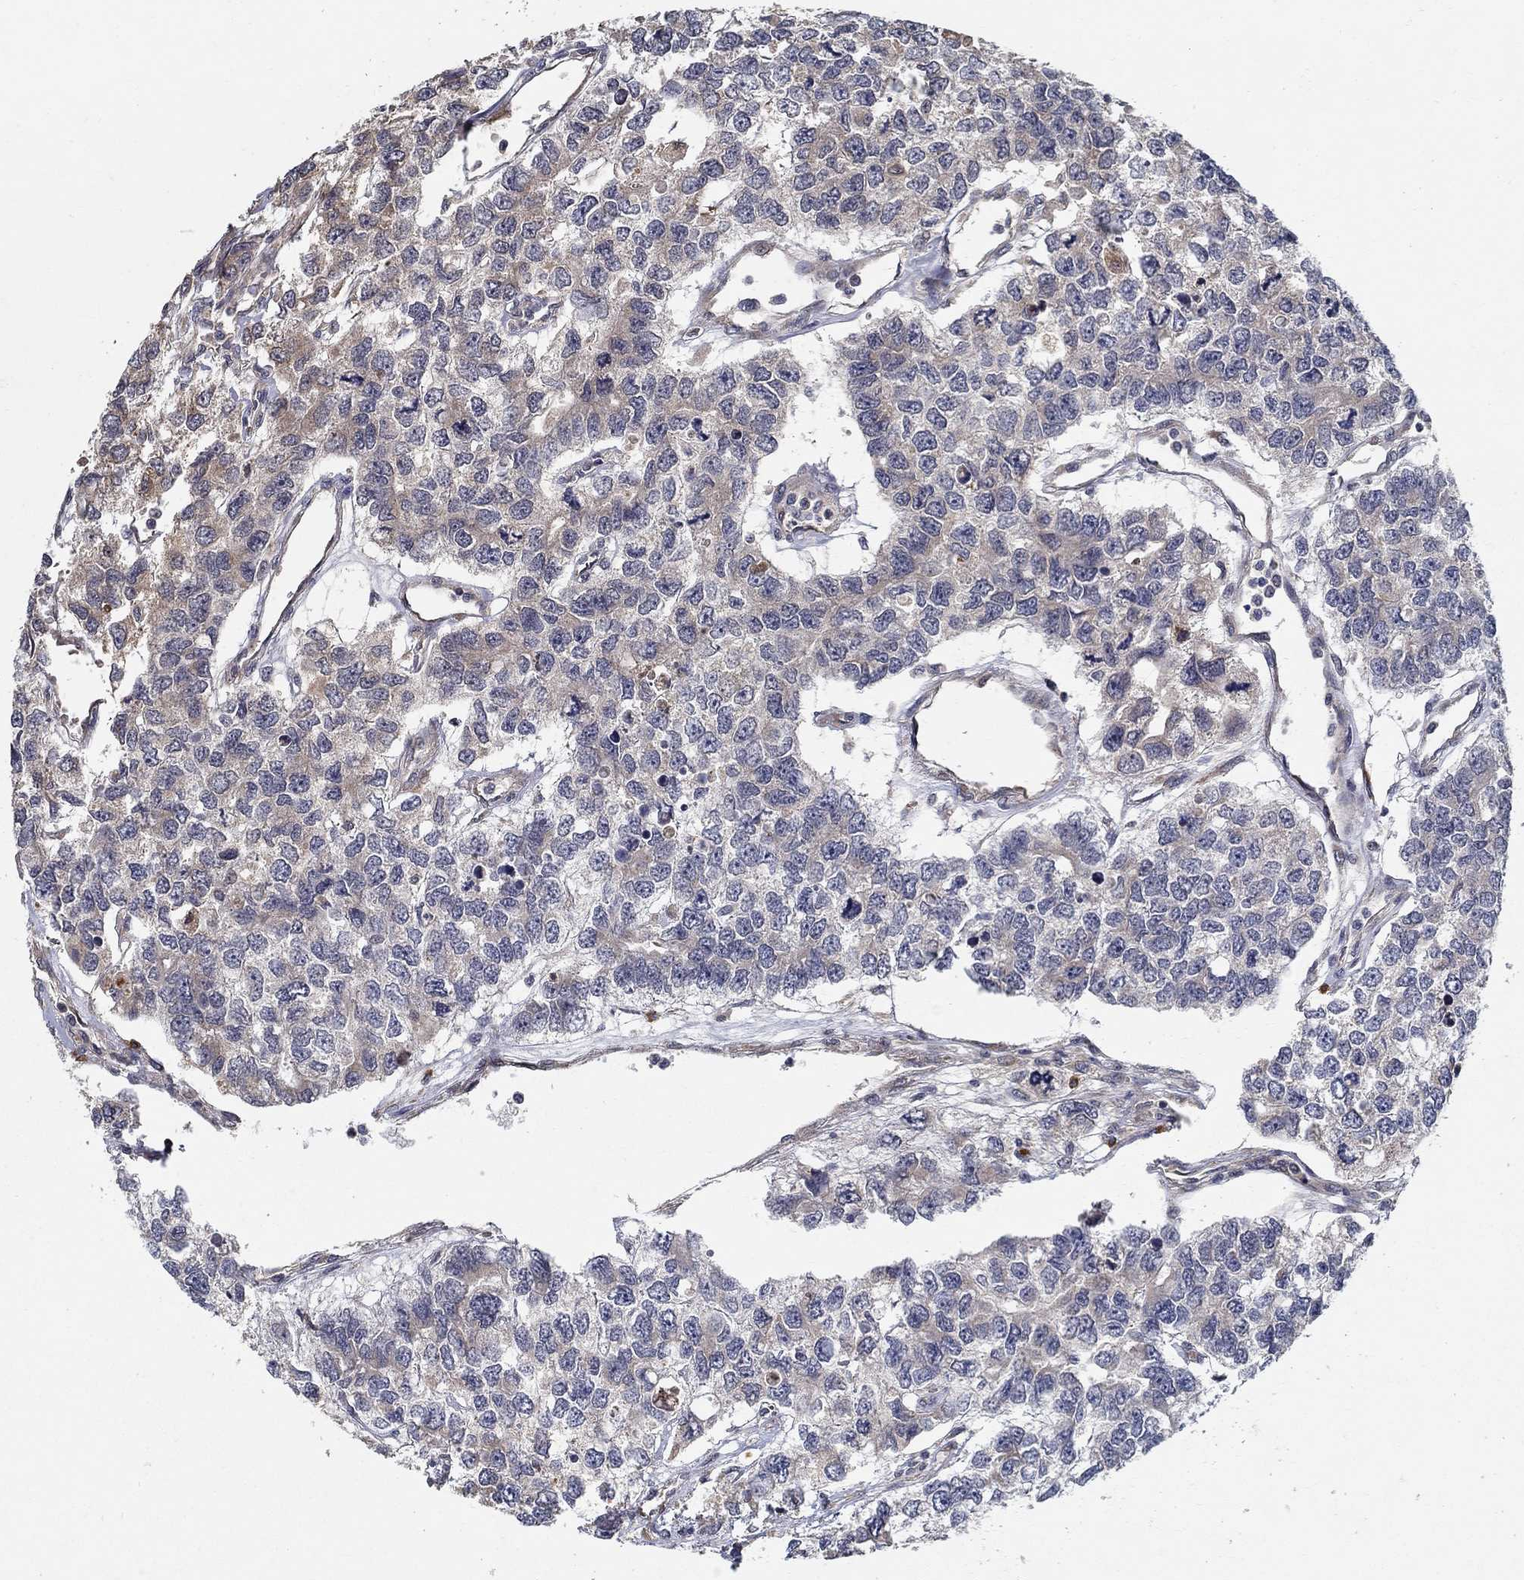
{"staining": {"intensity": "weak", "quantity": "<25%", "location": "cytoplasmic/membranous"}, "tissue": "testis cancer", "cell_type": "Tumor cells", "image_type": "cancer", "snomed": [{"axis": "morphology", "description": "Seminoma, NOS"}, {"axis": "topography", "description": "Testis"}], "caption": "A high-resolution photomicrograph shows immunohistochemistry (IHC) staining of testis seminoma, which demonstrates no significant expression in tumor cells. The staining is performed using DAB brown chromogen with nuclei counter-stained in using hematoxylin.", "gene": "ZNF594", "patient": {"sex": "male", "age": 52}}